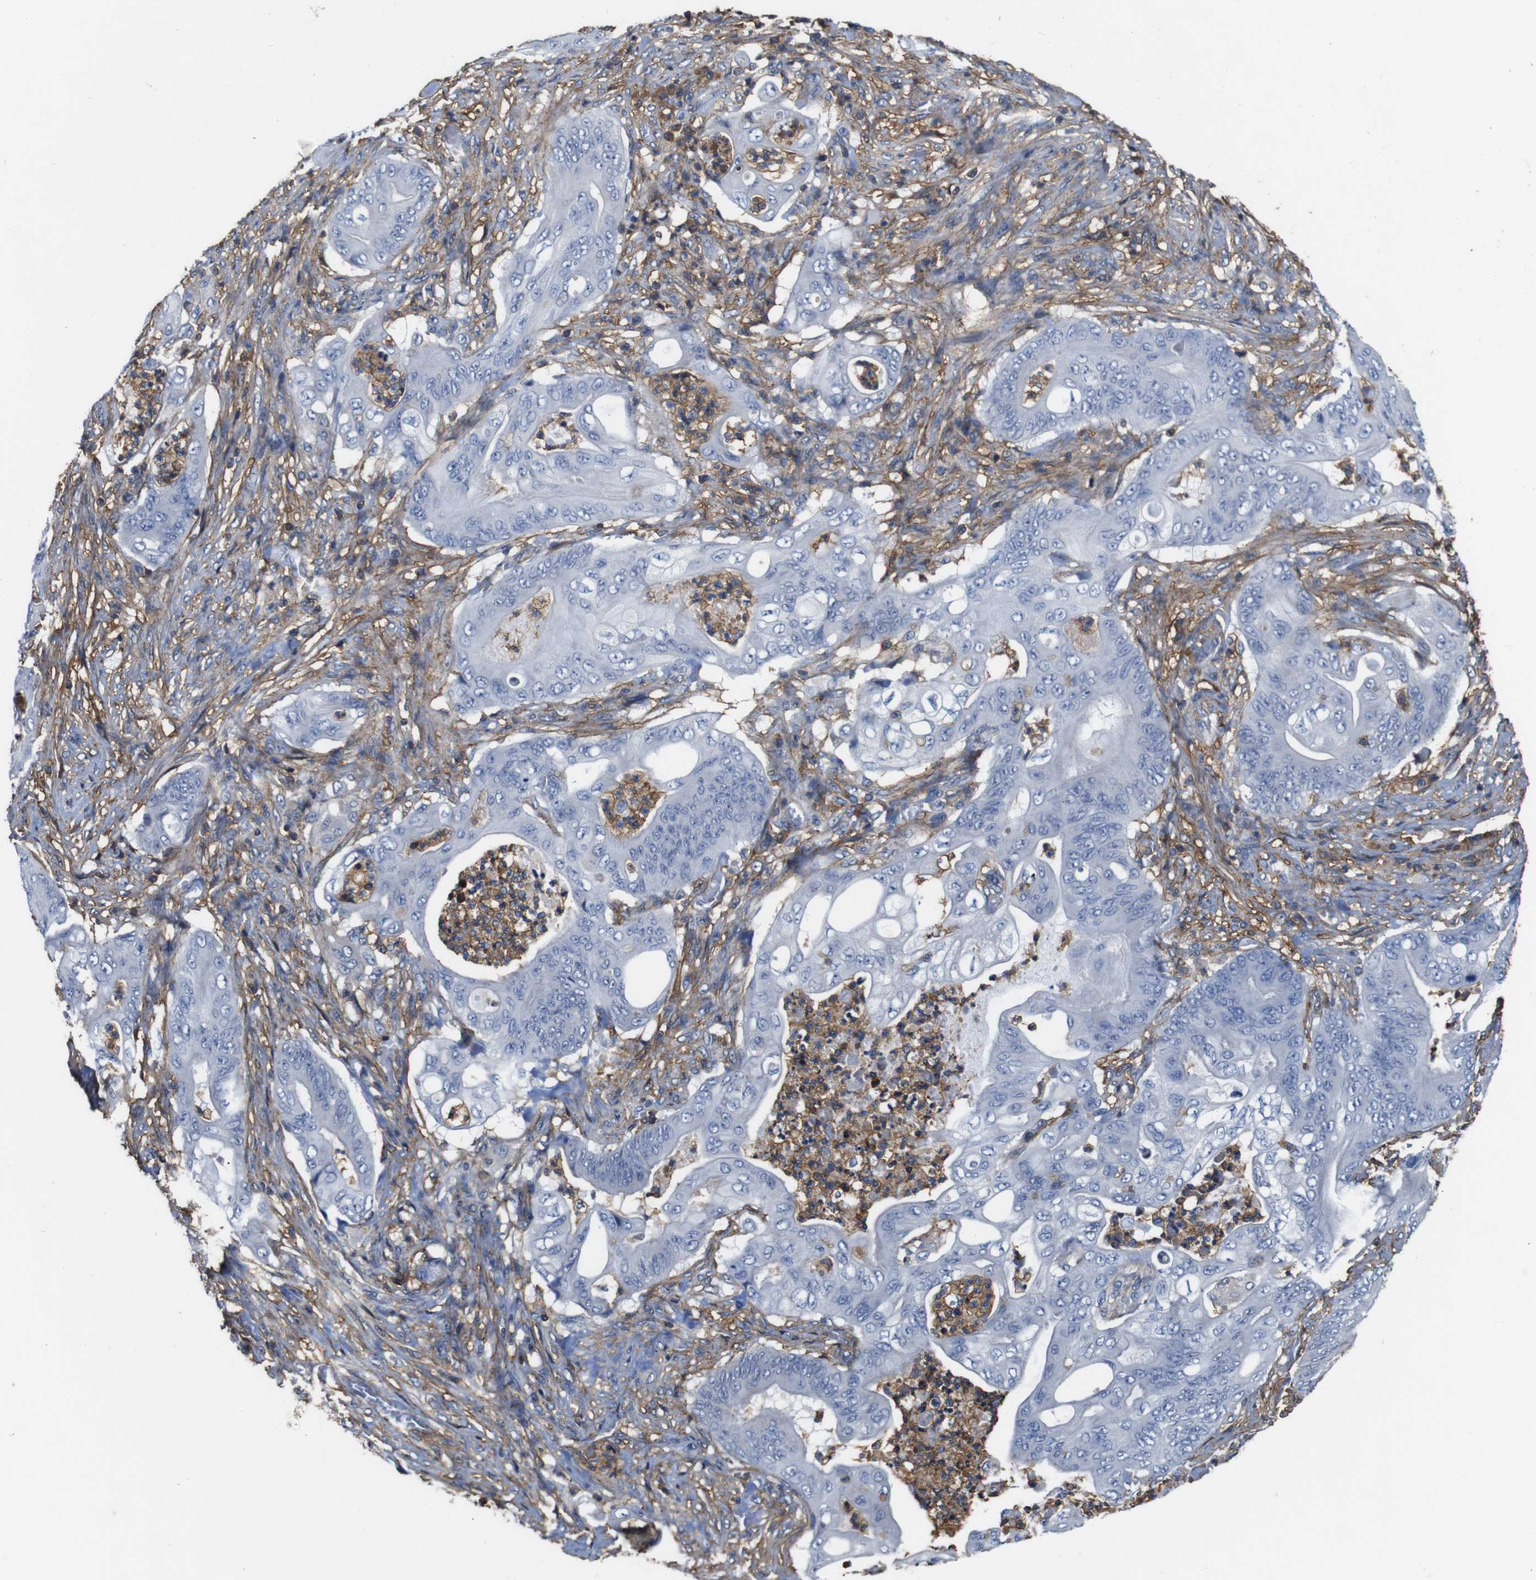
{"staining": {"intensity": "negative", "quantity": "none", "location": "none"}, "tissue": "stomach cancer", "cell_type": "Tumor cells", "image_type": "cancer", "snomed": [{"axis": "morphology", "description": "Adenocarcinoma, NOS"}, {"axis": "topography", "description": "Stomach"}], "caption": "The IHC photomicrograph has no significant expression in tumor cells of stomach adenocarcinoma tissue.", "gene": "PI4KA", "patient": {"sex": "female", "age": 73}}